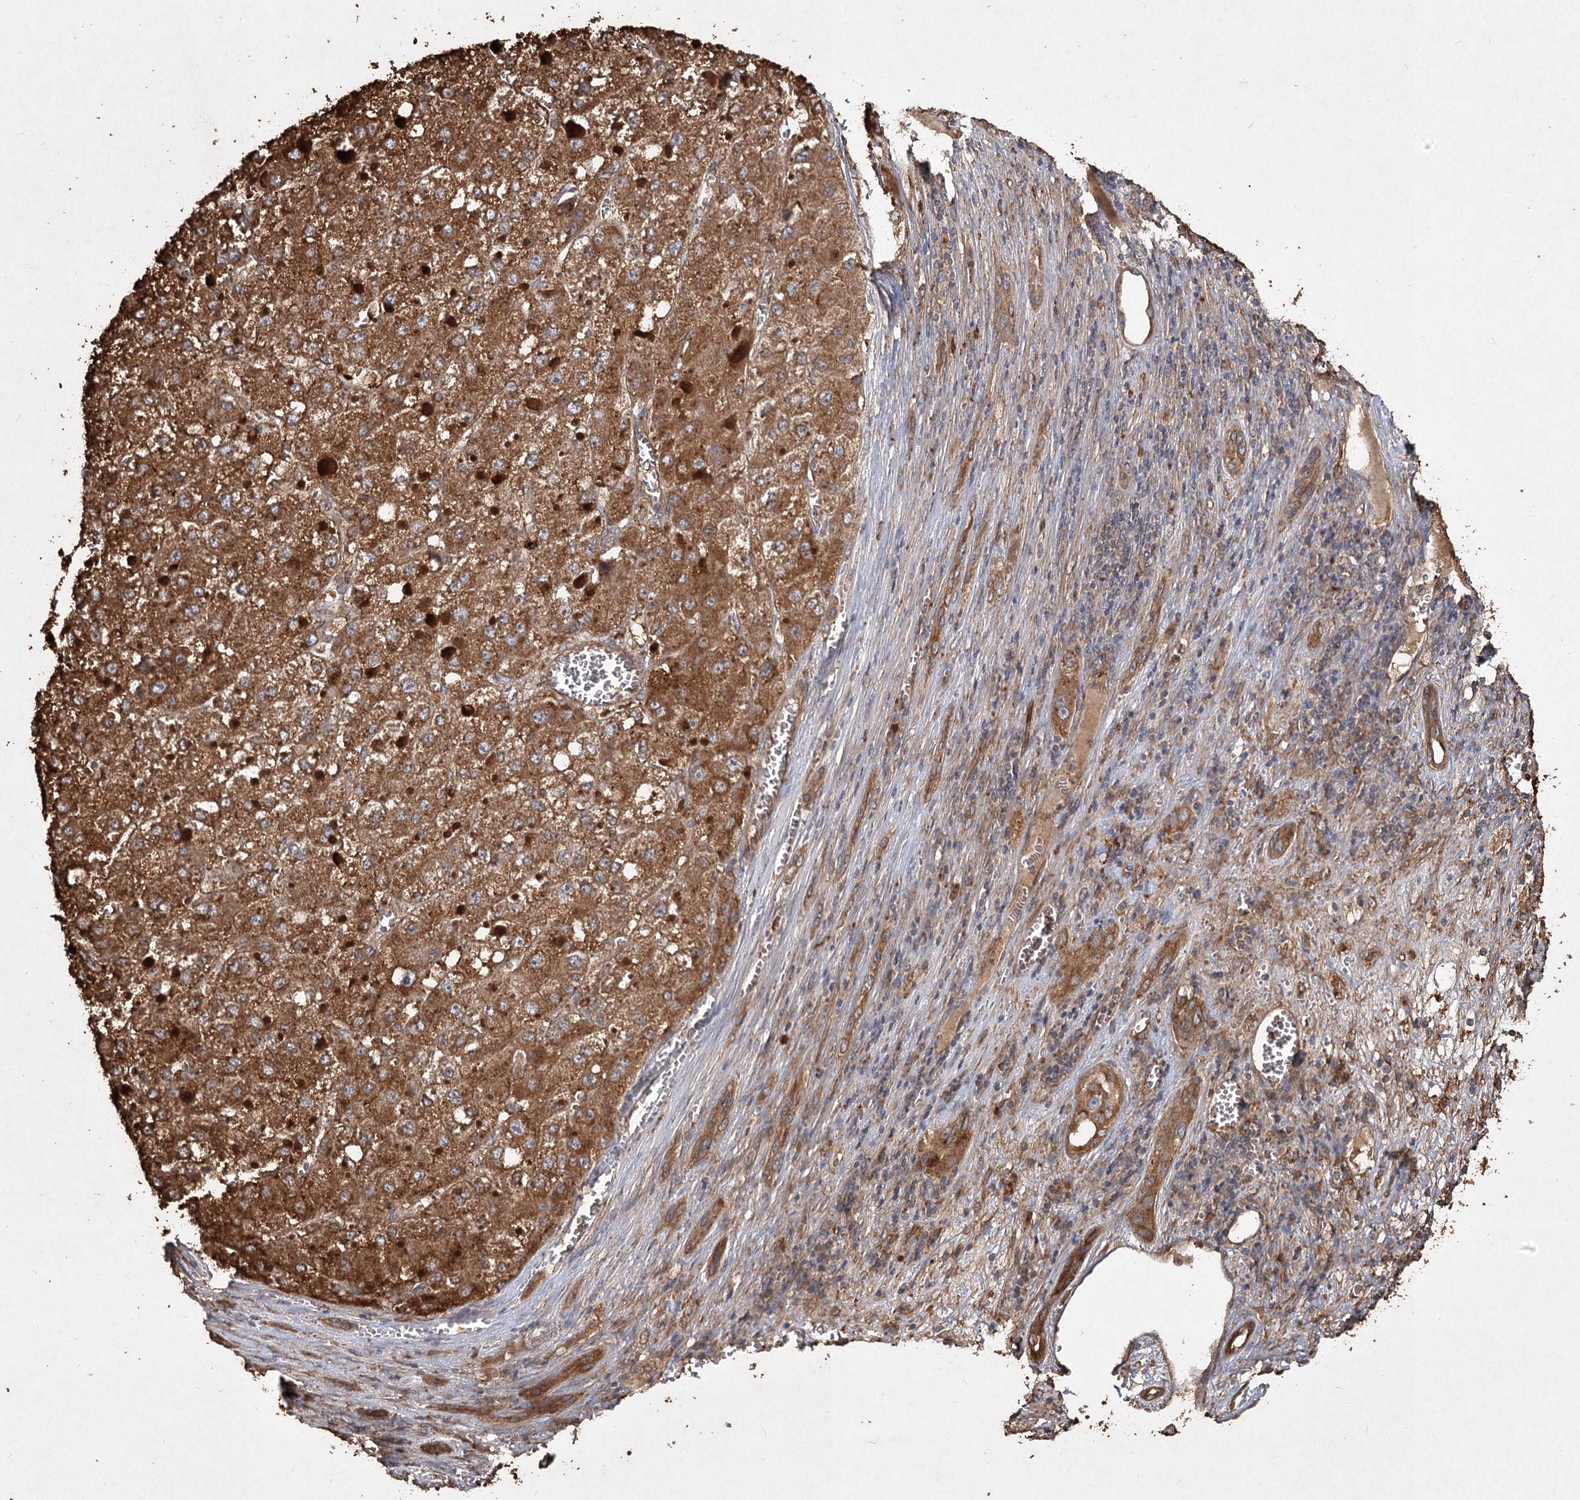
{"staining": {"intensity": "moderate", "quantity": ">75%", "location": "cytoplasmic/membranous"}, "tissue": "liver cancer", "cell_type": "Tumor cells", "image_type": "cancer", "snomed": [{"axis": "morphology", "description": "Carcinoma, Hepatocellular, NOS"}, {"axis": "topography", "description": "Liver"}], "caption": "Immunohistochemical staining of liver hepatocellular carcinoma displays moderate cytoplasmic/membranous protein expression in about >75% of tumor cells.", "gene": "PIK3C2A", "patient": {"sex": "female", "age": 73}}